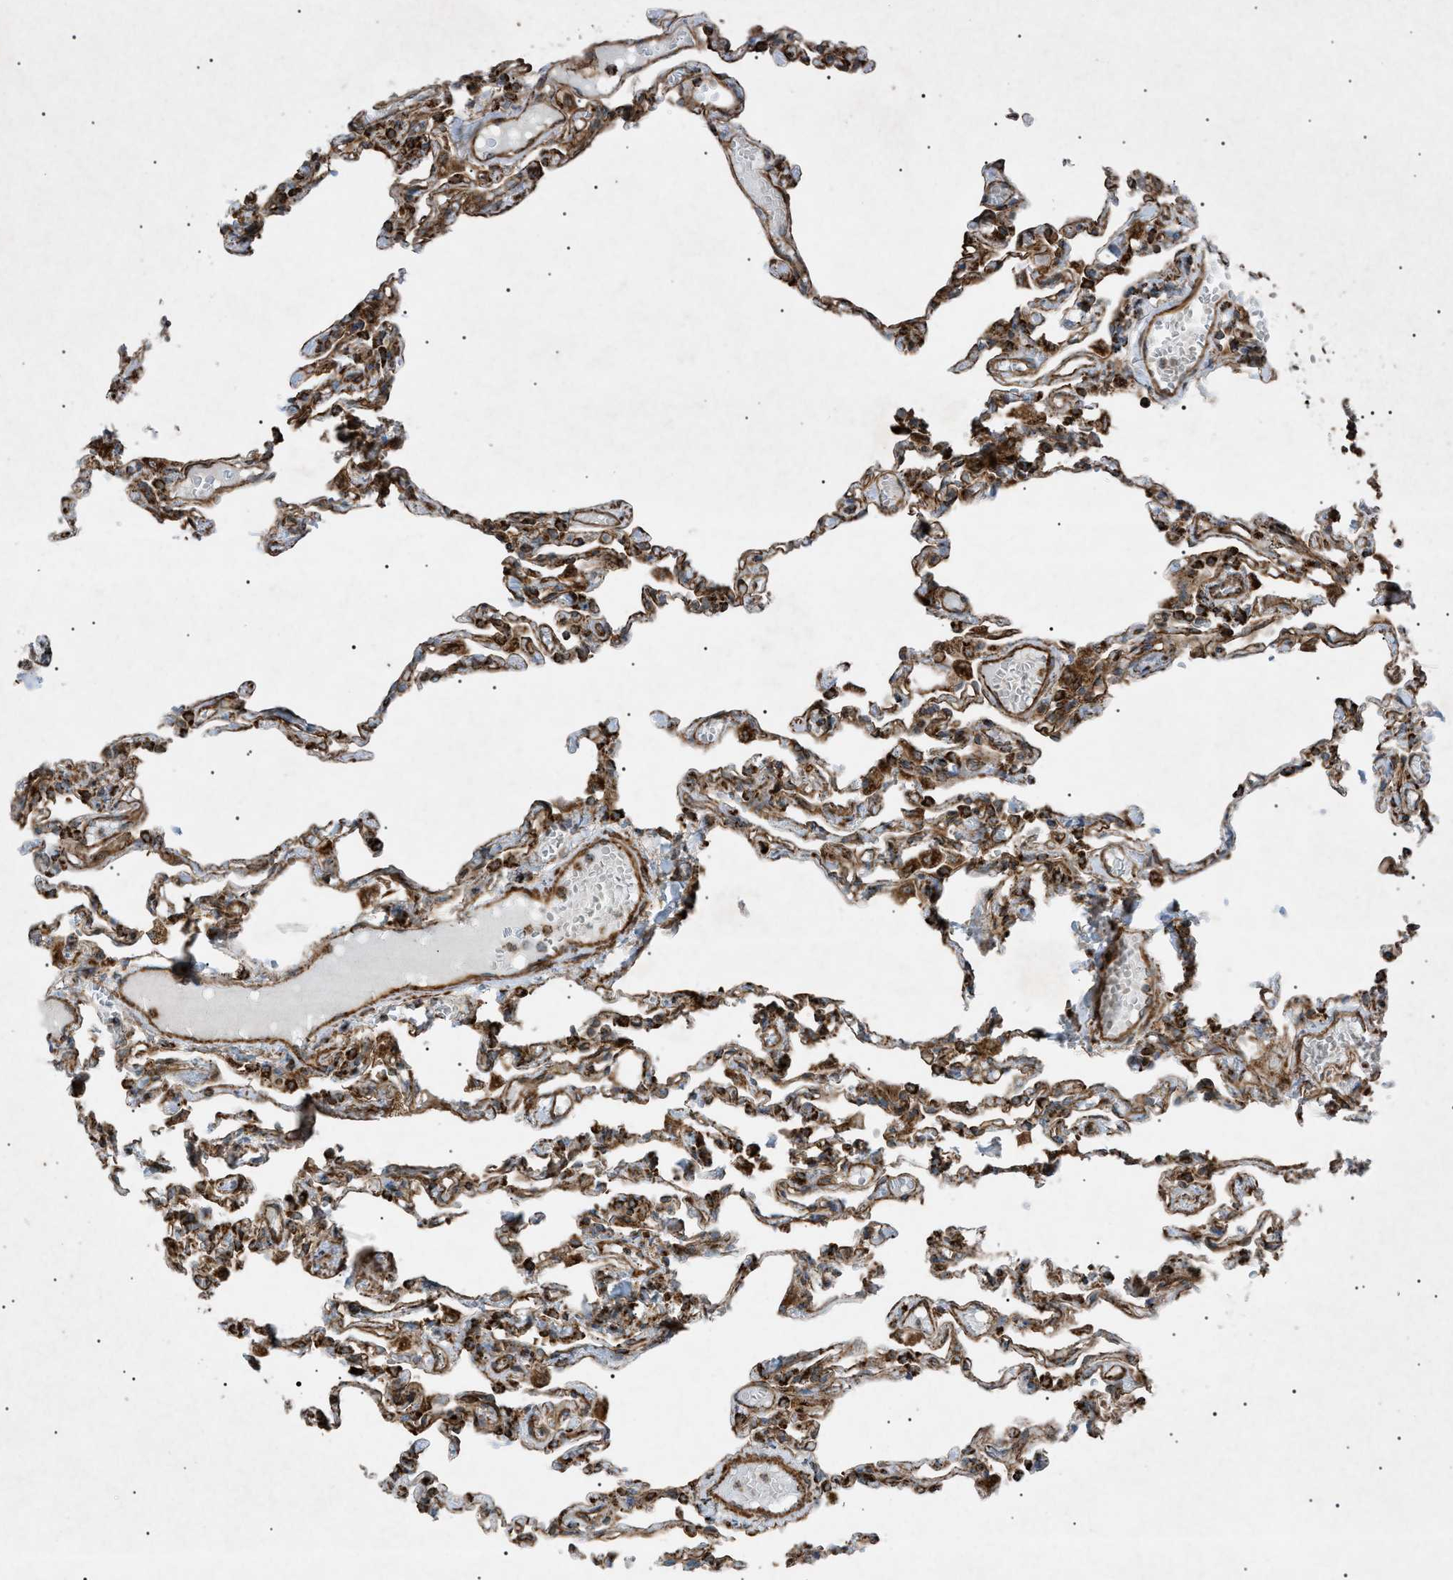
{"staining": {"intensity": "moderate", "quantity": ">75%", "location": "cytoplasmic/membranous"}, "tissue": "lung", "cell_type": "Alveolar cells", "image_type": "normal", "snomed": [{"axis": "morphology", "description": "Normal tissue, NOS"}, {"axis": "topography", "description": "Lung"}], "caption": "Lung stained with IHC reveals moderate cytoplasmic/membranous expression in approximately >75% of alveolar cells. Immunohistochemistry stains the protein in brown and the nuclei are stained blue.", "gene": "C1GALT1C1", "patient": {"sex": "male", "age": 21}}